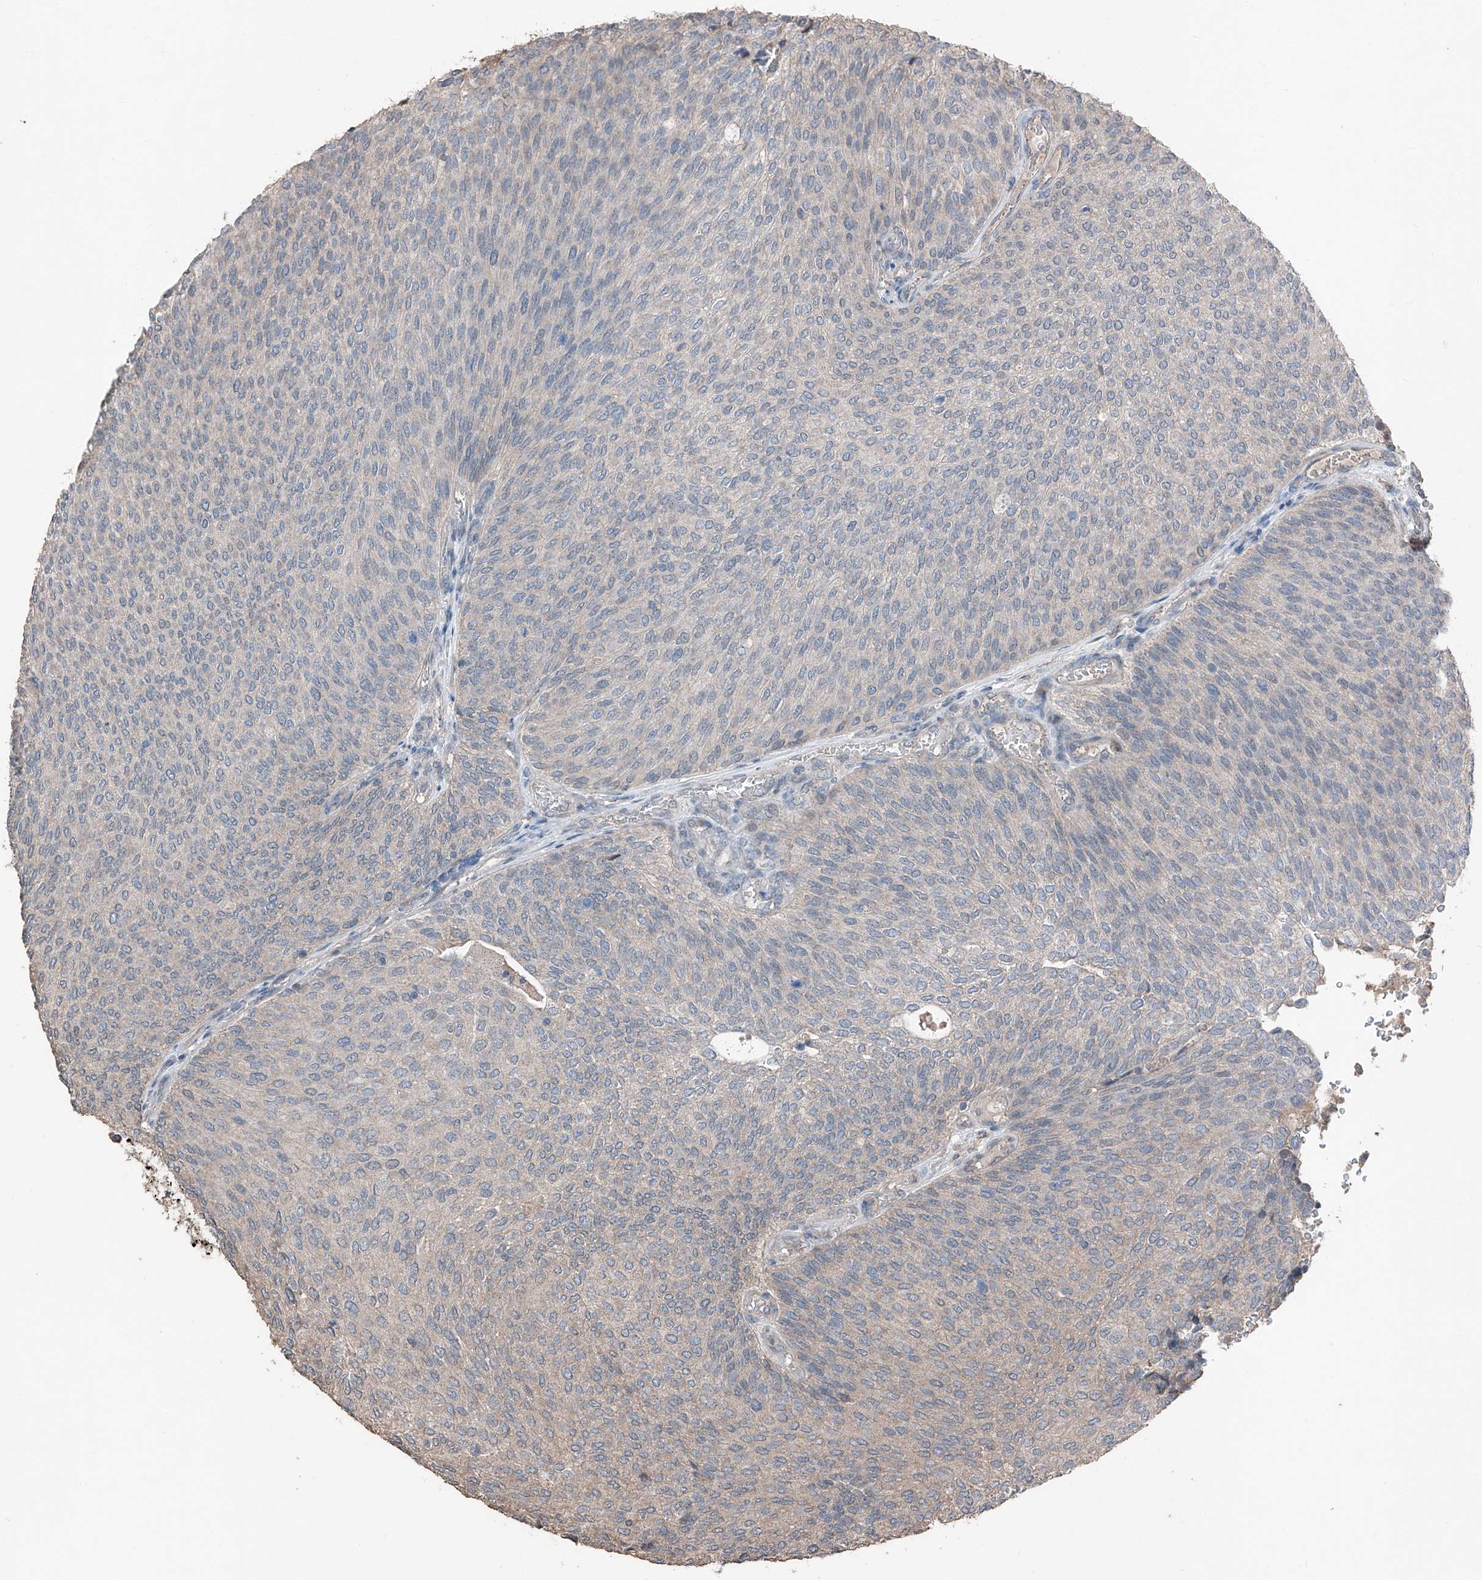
{"staining": {"intensity": "negative", "quantity": "none", "location": "none"}, "tissue": "urothelial cancer", "cell_type": "Tumor cells", "image_type": "cancer", "snomed": [{"axis": "morphology", "description": "Urothelial carcinoma, Low grade"}, {"axis": "topography", "description": "Urinary bladder"}], "caption": "An image of low-grade urothelial carcinoma stained for a protein displays no brown staining in tumor cells.", "gene": "MAMLD1", "patient": {"sex": "female", "age": 79}}